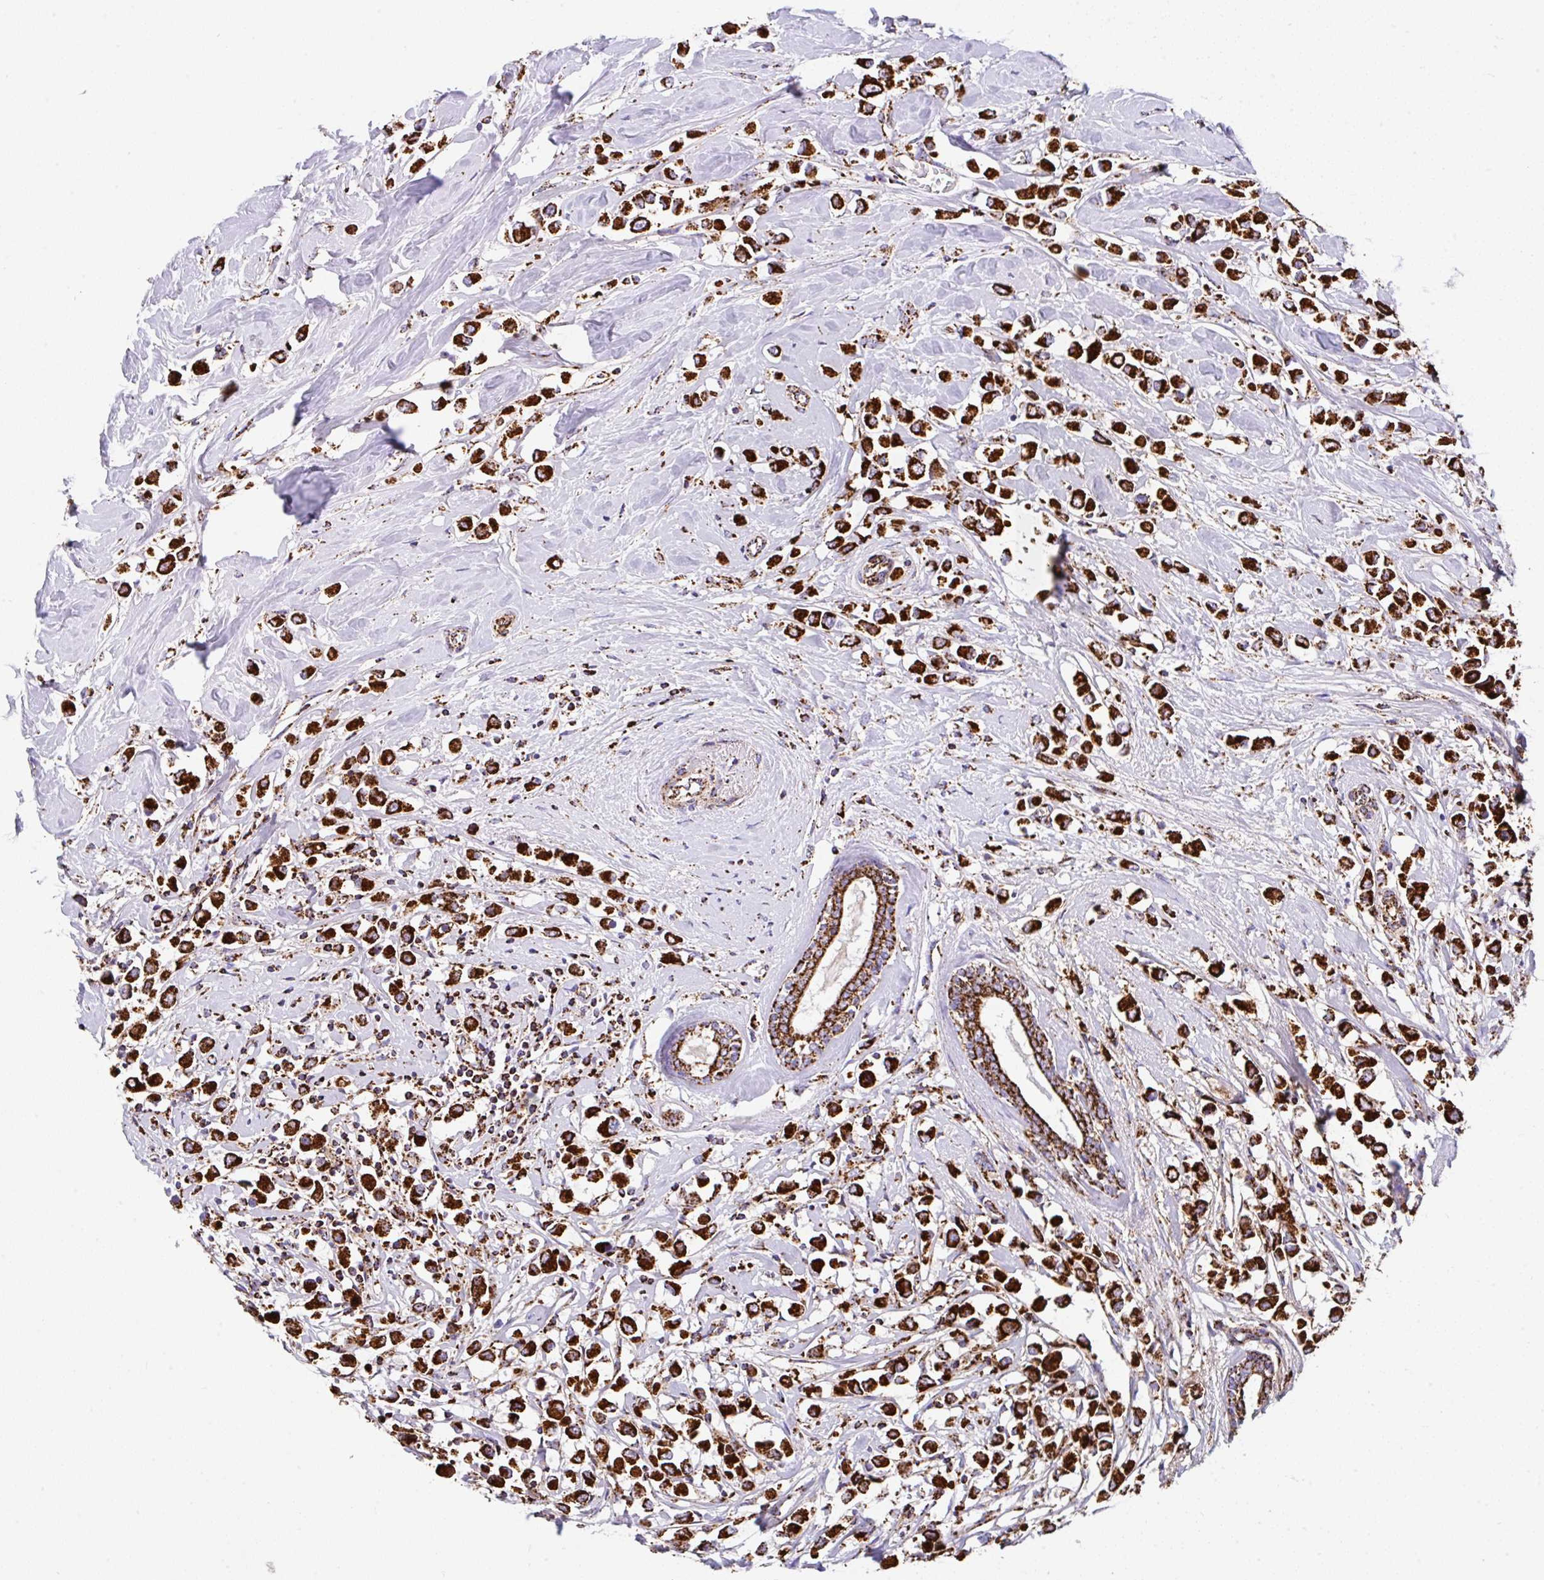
{"staining": {"intensity": "strong", "quantity": ">75%", "location": "cytoplasmic/membranous"}, "tissue": "breast cancer", "cell_type": "Tumor cells", "image_type": "cancer", "snomed": [{"axis": "morphology", "description": "Duct carcinoma"}, {"axis": "topography", "description": "Breast"}], "caption": "Strong cytoplasmic/membranous positivity is appreciated in approximately >75% of tumor cells in infiltrating ductal carcinoma (breast). (IHC, brightfield microscopy, high magnification).", "gene": "ANKRD33B", "patient": {"sex": "female", "age": 61}}